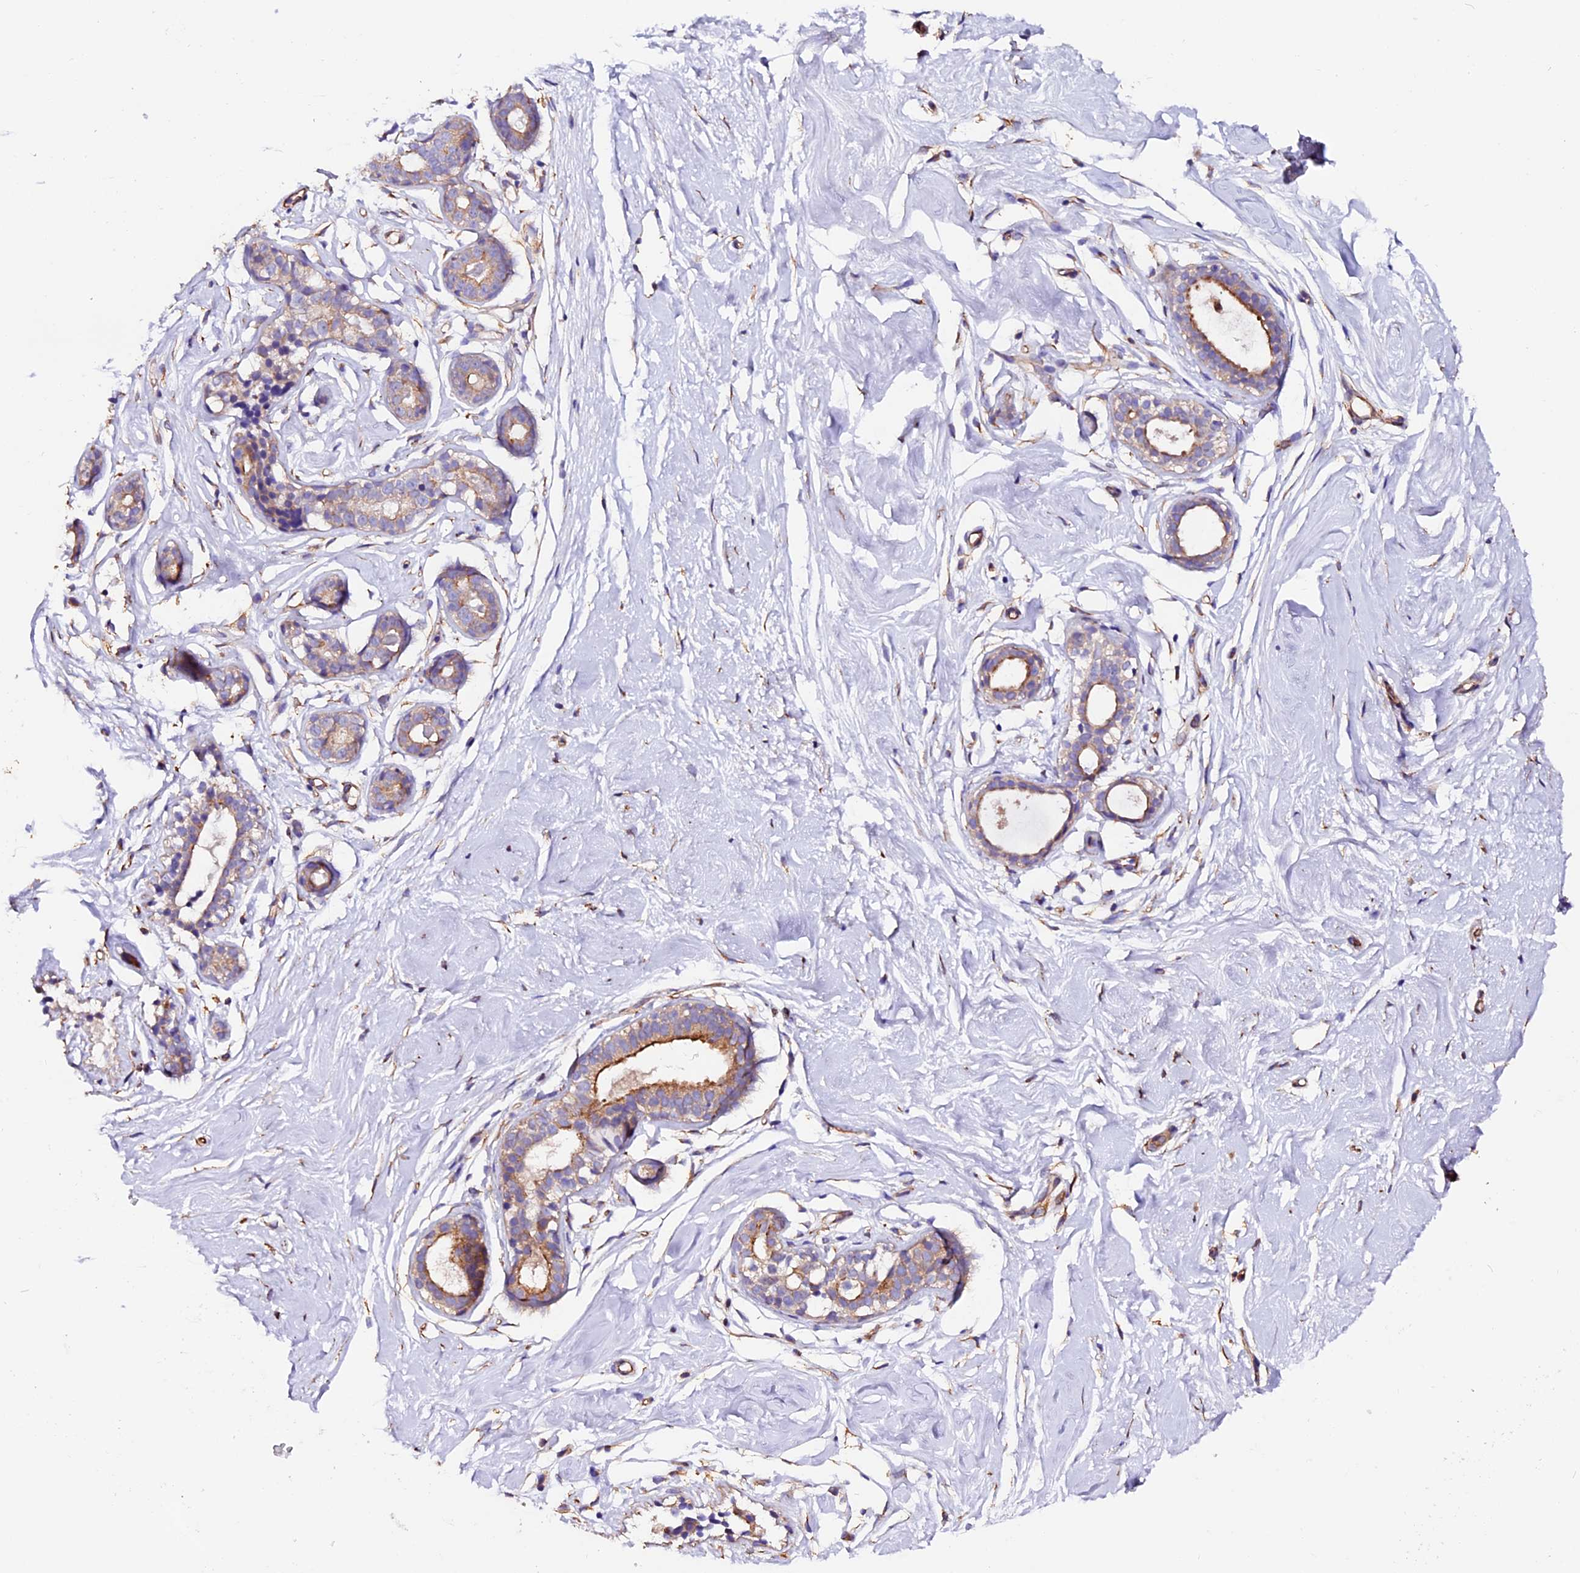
{"staining": {"intensity": "negative", "quantity": "none", "location": "none"}, "tissue": "breast", "cell_type": "Adipocytes", "image_type": "normal", "snomed": [{"axis": "morphology", "description": "Normal tissue, NOS"}, {"axis": "morphology", "description": "Adenoma, NOS"}, {"axis": "topography", "description": "Breast"}], "caption": "This is a micrograph of immunohistochemistry staining of normal breast, which shows no positivity in adipocytes.", "gene": "CLN5", "patient": {"sex": "female", "age": 23}}